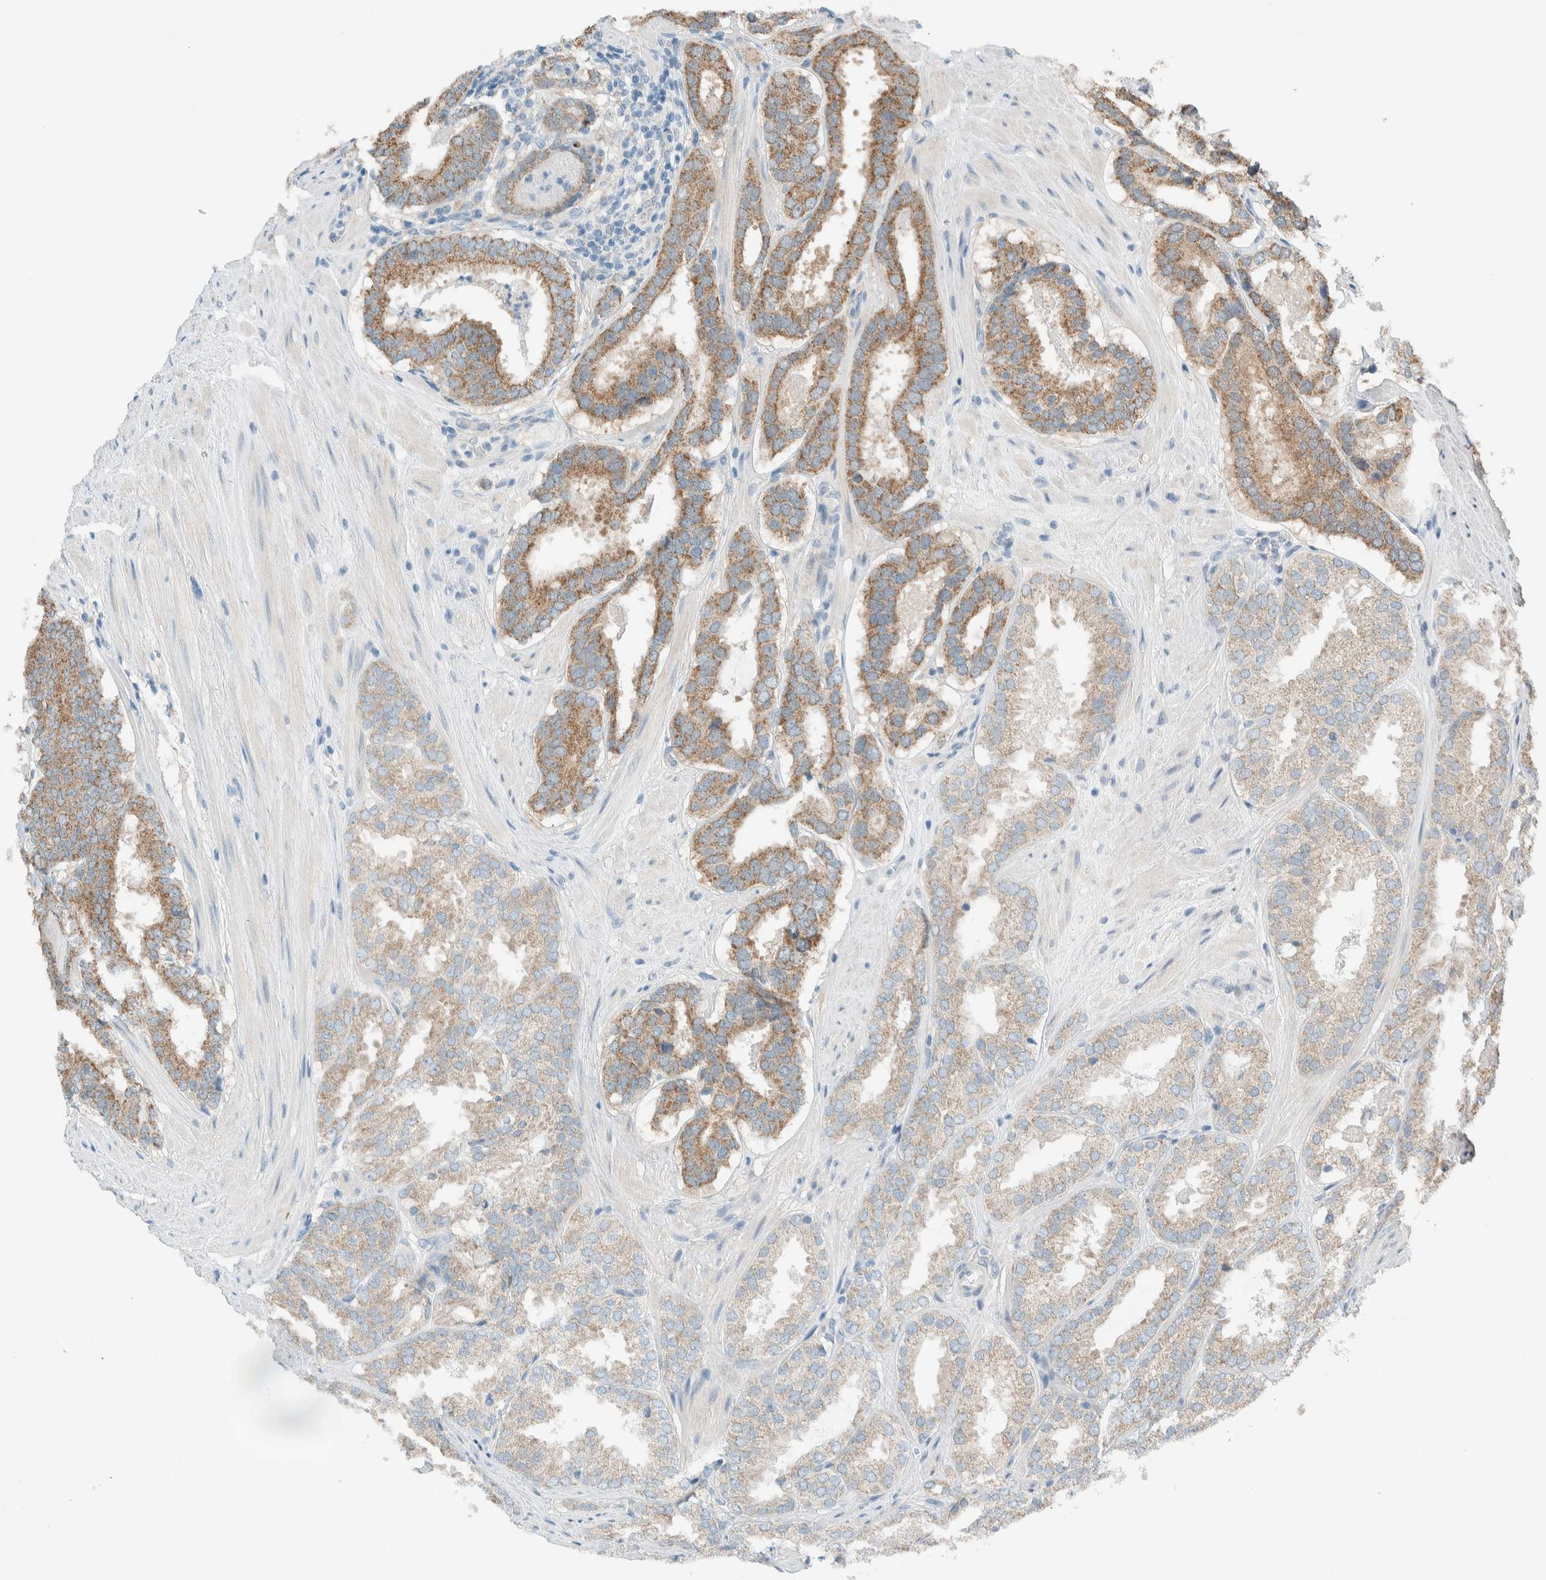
{"staining": {"intensity": "moderate", "quantity": ">75%", "location": "cytoplasmic/membranous"}, "tissue": "prostate cancer", "cell_type": "Tumor cells", "image_type": "cancer", "snomed": [{"axis": "morphology", "description": "Adenocarcinoma, Low grade"}, {"axis": "topography", "description": "Prostate"}], "caption": "Immunohistochemical staining of human prostate low-grade adenocarcinoma shows medium levels of moderate cytoplasmic/membranous protein staining in about >75% of tumor cells. Using DAB (3,3'-diaminobenzidine) (brown) and hematoxylin (blue) stains, captured at high magnification using brightfield microscopy.", "gene": "ALDH7A1", "patient": {"sex": "male", "age": 69}}